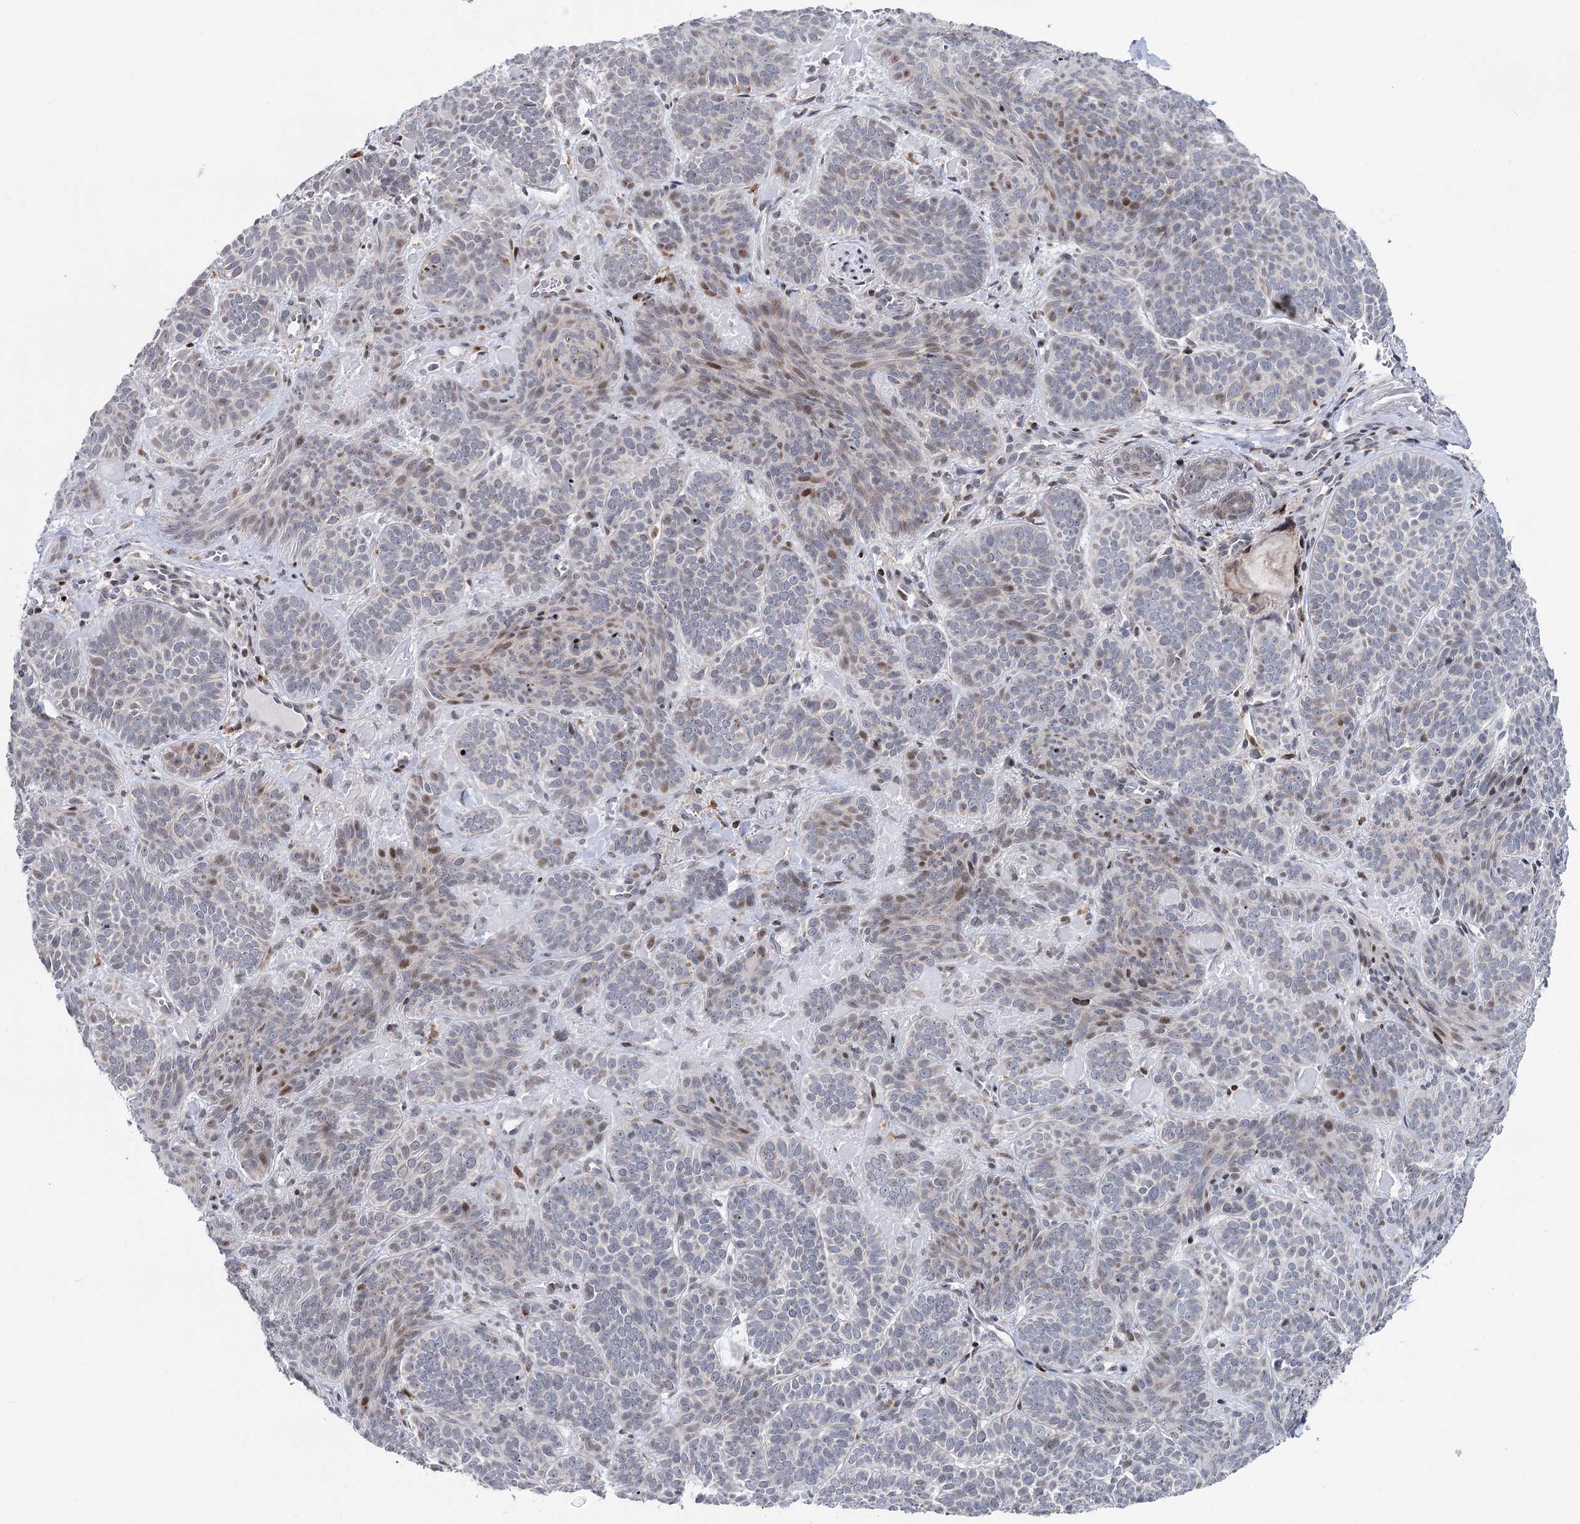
{"staining": {"intensity": "moderate", "quantity": "<25%", "location": "nuclear"}, "tissue": "skin cancer", "cell_type": "Tumor cells", "image_type": "cancer", "snomed": [{"axis": "morphology", "description": "Basal cell carcinoma"}, {"axis": "topography", "description": "Skin"}], "caption": "Moderate nuclear protein staining is identified in about <25% of tumor cells in skin basal cell carcinoma. (Brightfield microscopy of DAB IHC at high magnification).", "gene": "PTGR1", "patient": {"sex": "male", "age": 85}}